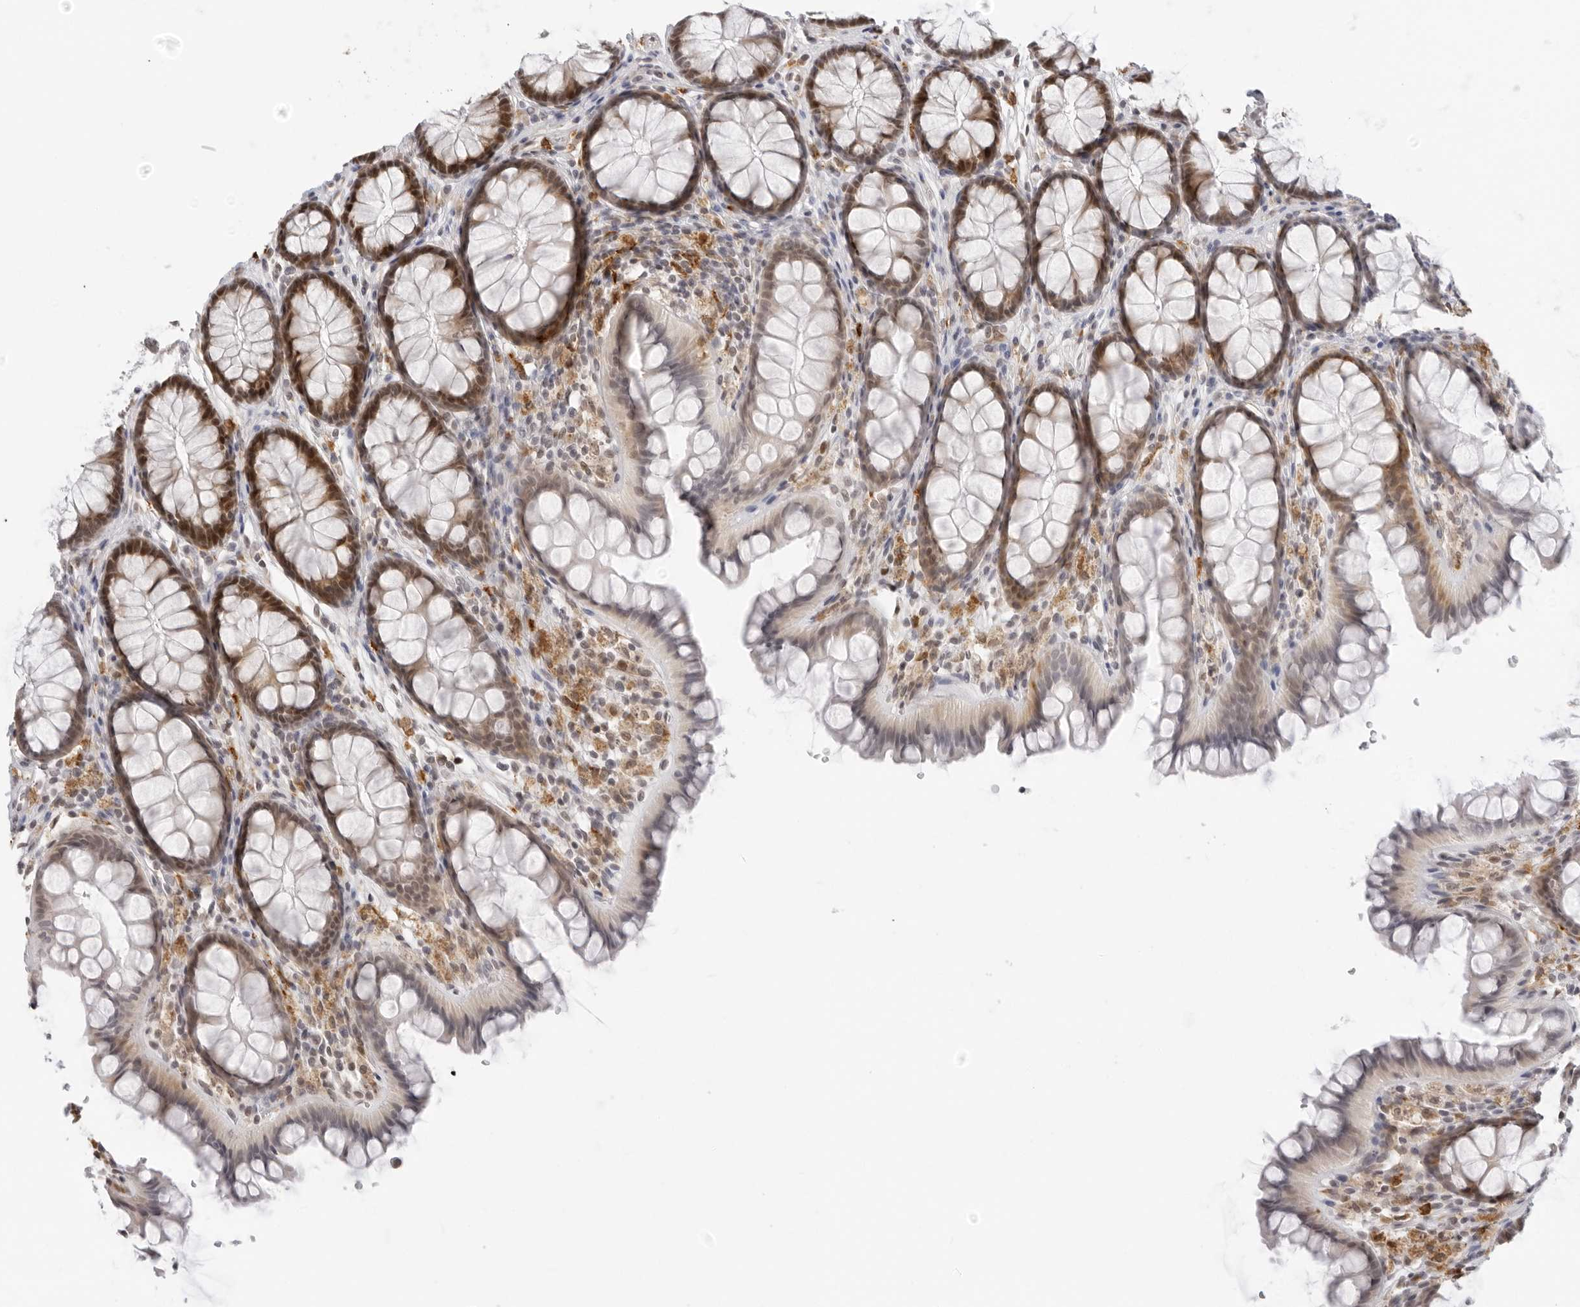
{"staining": {"intensity": "negative", "quantity": "none", "location": "none"}, "tissue": "colon", "cell_type": "Endothelial cells", "image_type": "normal", "snomed": [{"axis": "morphology", "description": "Normal tissue, NOS"}, {"axis": "topography", "description": "Colon"}], "caption": "Immunohistochemistry image of unremarkable colon: colon stained with DAB shows no significant protein staining in endothelial cells. (DAB (3,3'-diaminobenzidine) immunohistochemistry, high magnification).", "gene": "MSH6", "patient": {"sex": "female", "age": 55}}